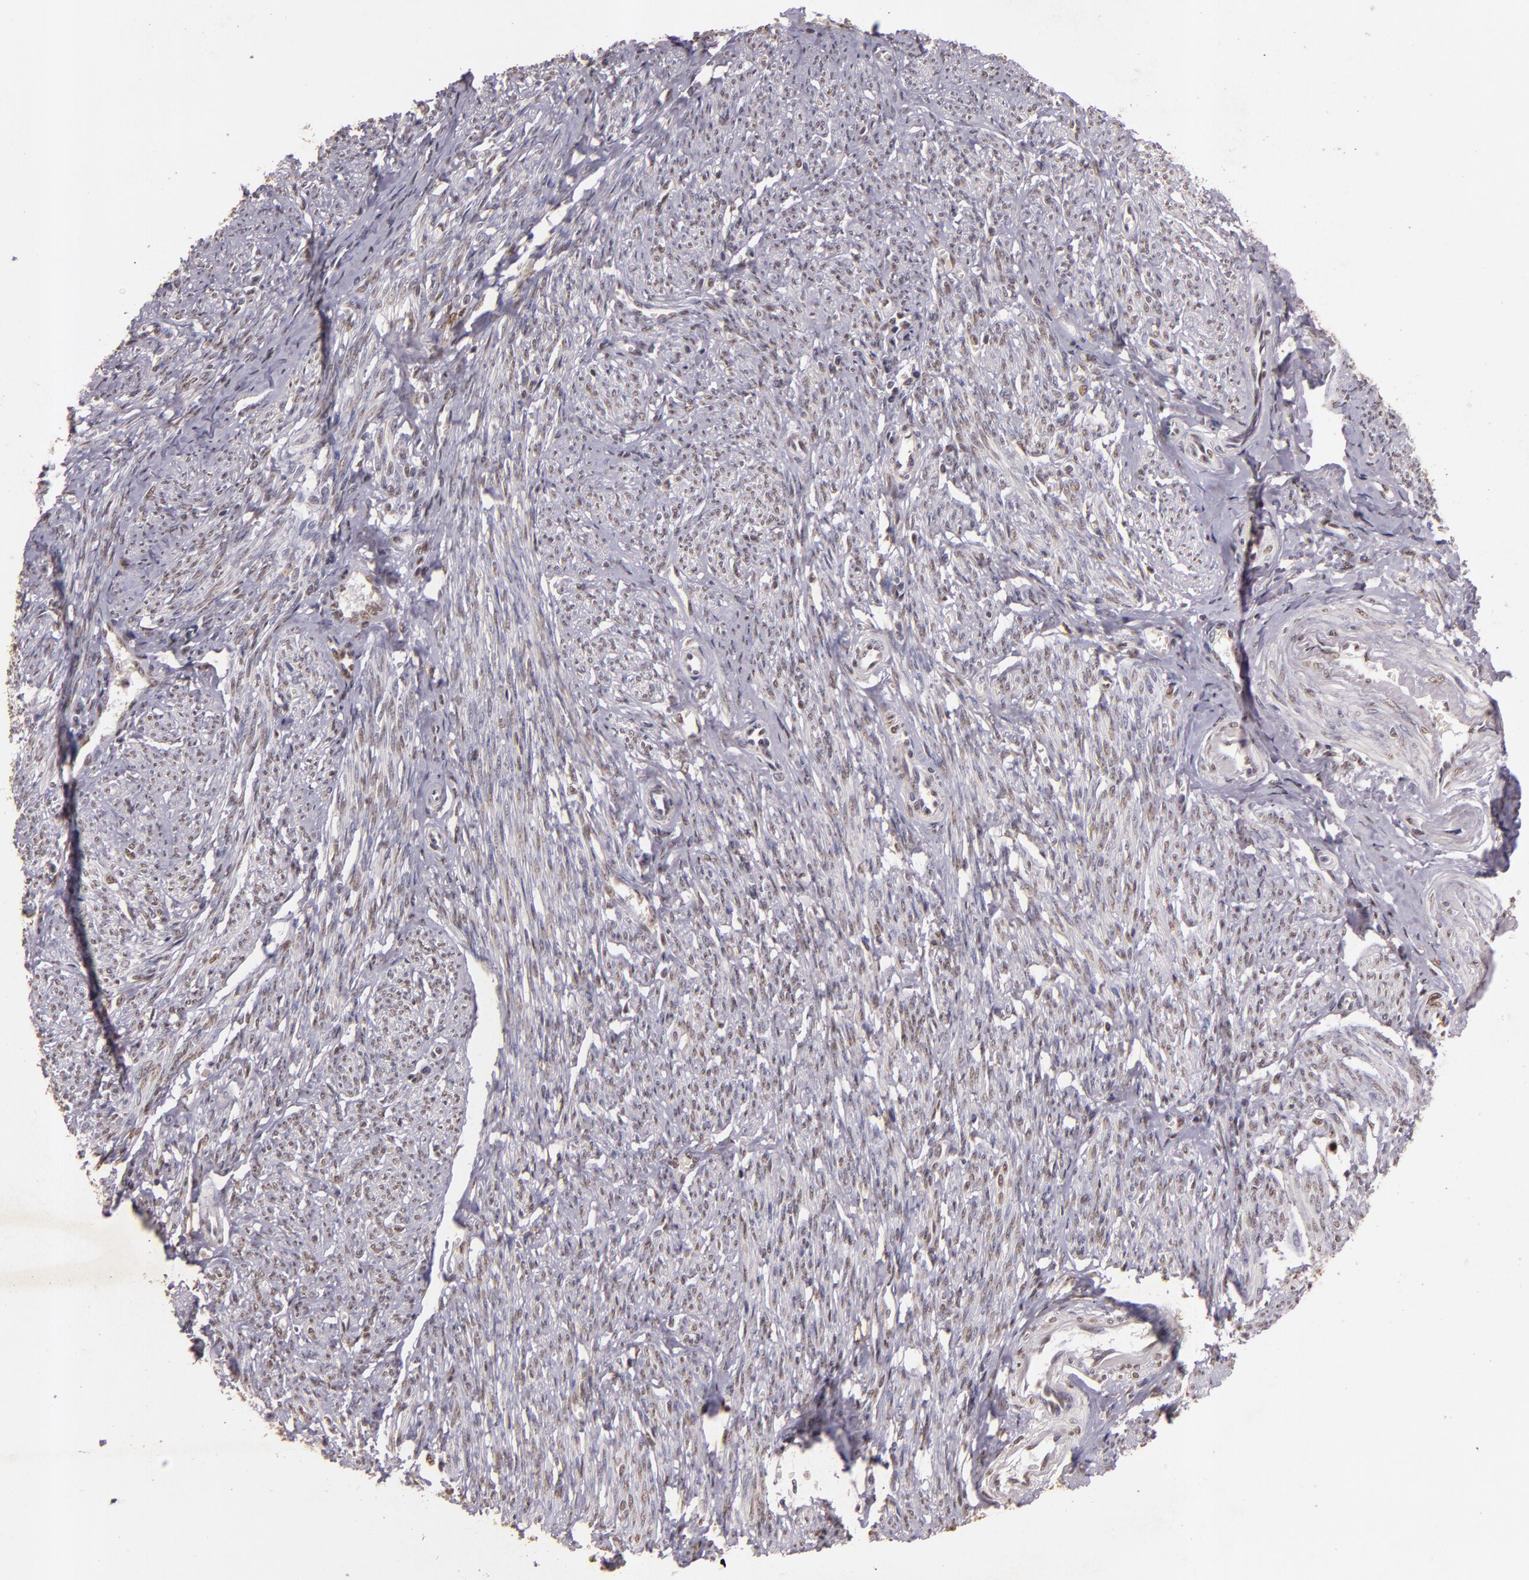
{"staining": {"intensity": "weak", "quantity": "25%-75%", "location": "nuclear"}, "tissue": "smooth muscle", "cell_type": "Smooth muscle cells", "image_type": "normal", "snomed": [{"axis": "morphology", "description": "Normal tissue, NOS"}, {"axis": "topography", "description": "Smooth muscle"}, {"axis": "topography", "description": "Cervix"}], "caption": "The micrograph demonstrates immunohistochemical staining of benign smooth muscle. There is weak nuclear staining is present in about 25%-75% of smooth muscle cells. Using DAB (brown) and hematoxylin (blue) stains, captured at high magnification using brightfield microscopy.", "gene": "CBX3", "patient": {"sex": "female", "age": 70}}